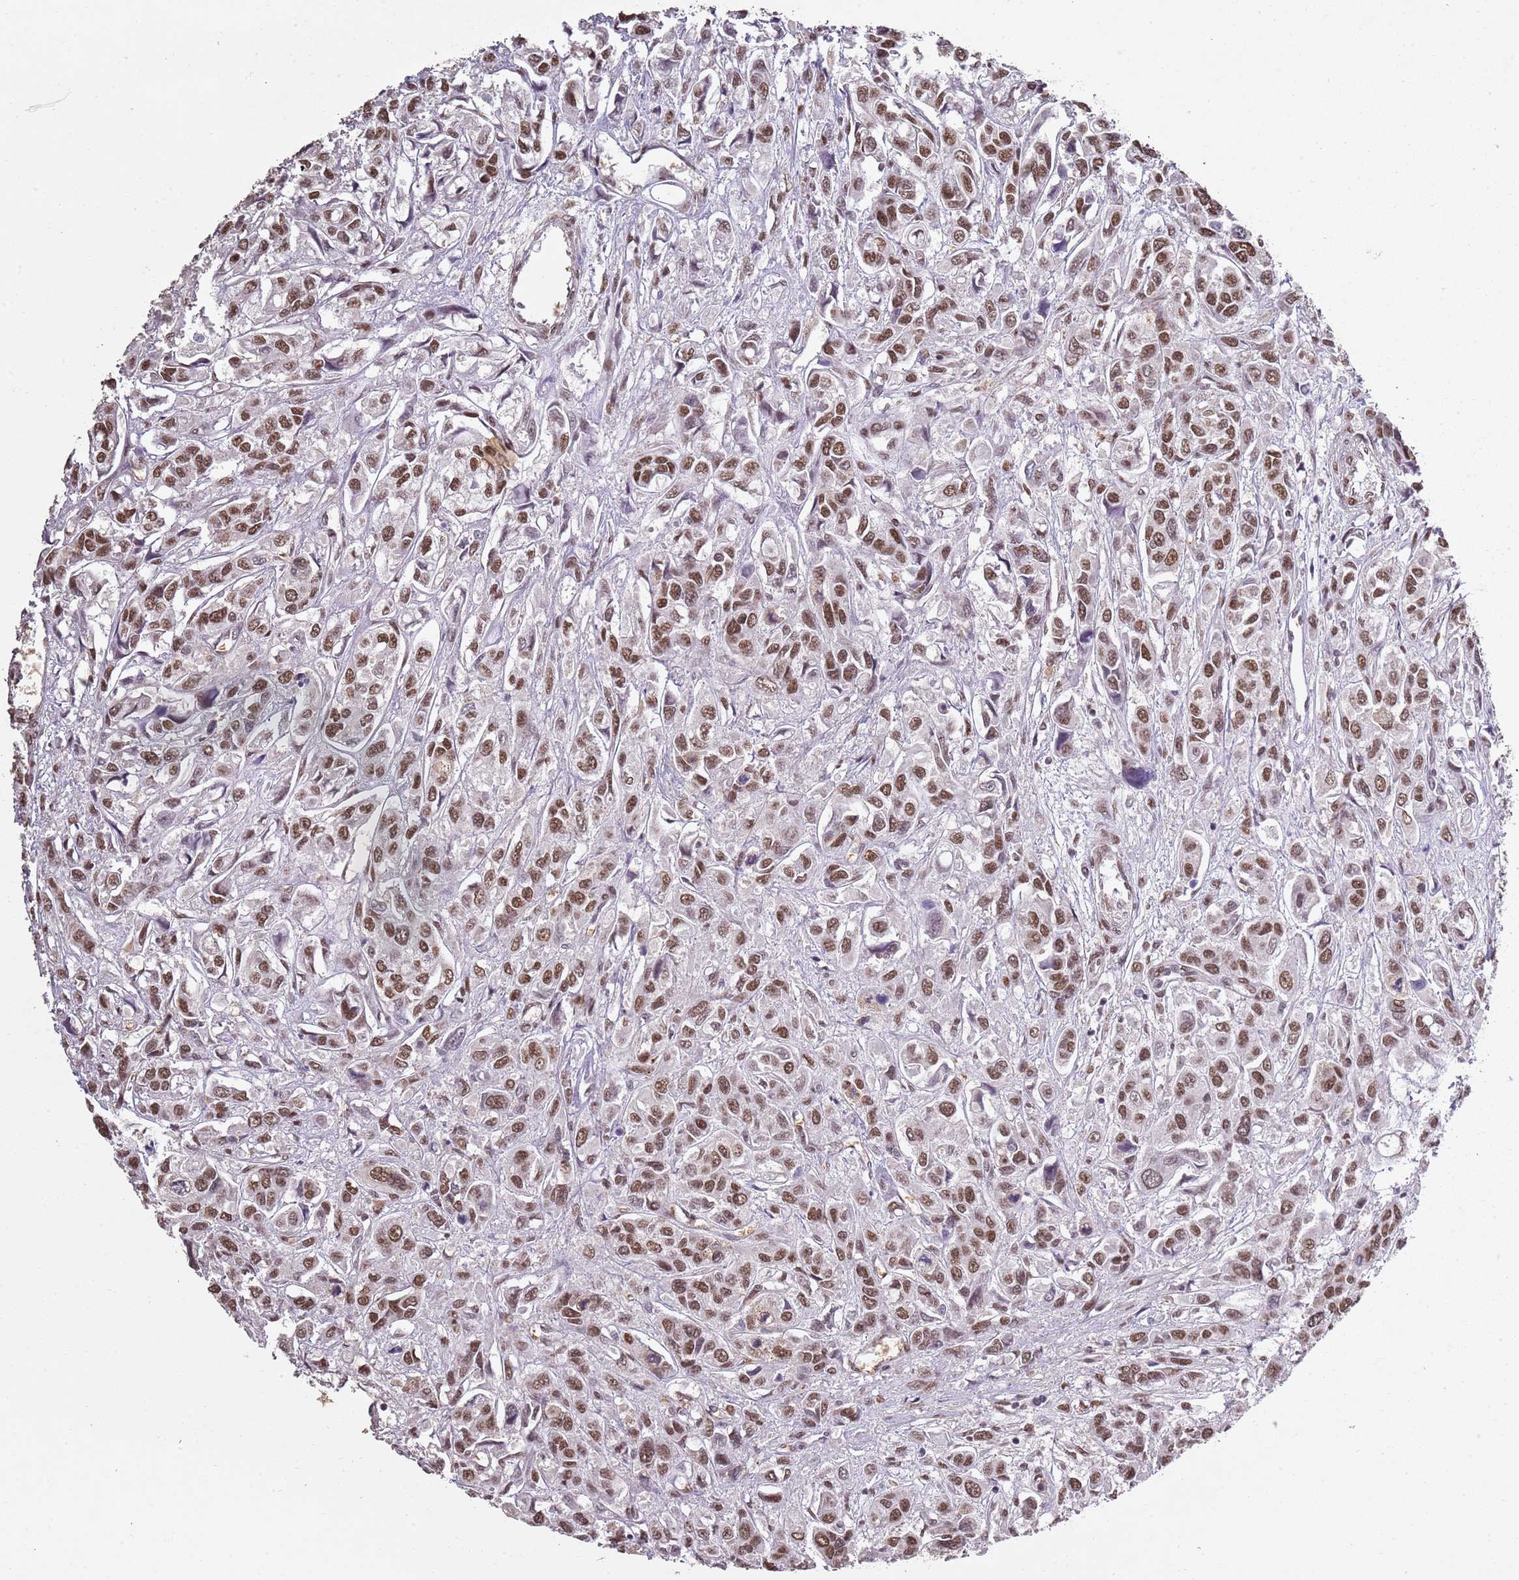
{"staining": {"intensity": "moderate", "quantity": ">75%", "location": "nuclear"}, "tissue": "urothelial cancer", "cell_type": "Tumor cells", "image_type": "cancer", "snomed": [{"axis": "morphology", "description": "Urothelial carcinoma, High grade"}, {"axis": "topography", "description": "Urinary bladder"}], "caption": "Urothelial cancer was stained to show a protein in brown. There is medium levels of moderate nuclear expression in approximately >75% of tumor cells.", "gene": "ARL14EP", "patient": {"sex": "male", "age": 67}}